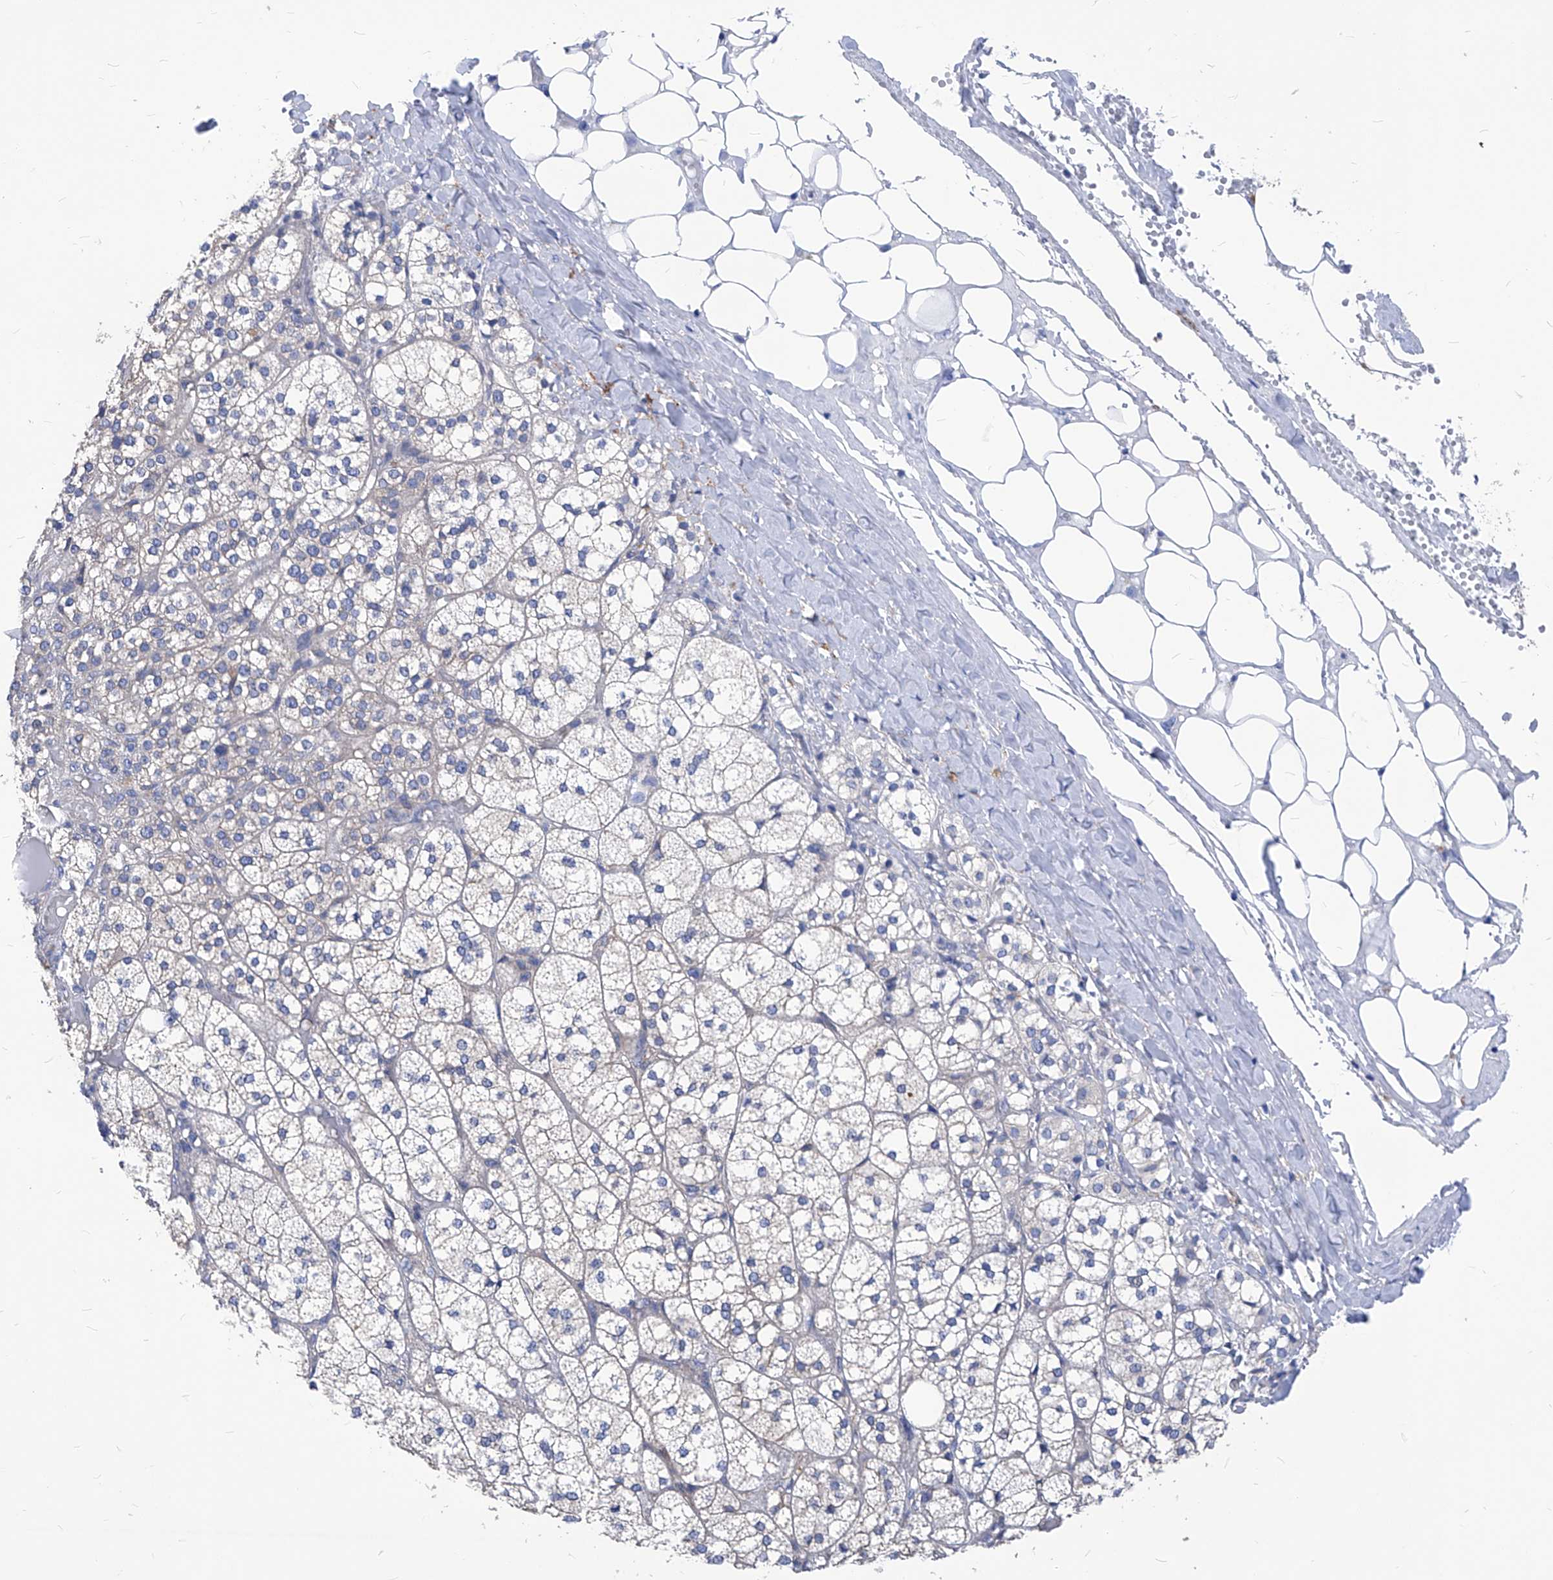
{"staining": {"intensity": "weak", "quantity": "<25%", "location": "cytoplasmic/membranous"}, "tissue": "adrenal gland", "cell_type": "Glandular cells", "image_type": "normal", "snomed": [{"axis": "morphology", "description": "Normal tissue, NOS"}, {"axis": "topography", "description": "Adrenal gland"}], "caption": "Immunohistochemistry (IHC) of unremarkable adrenal gland shows no expression in glandular cells.", "gene": "XPNPEP1", "patient": {"sex": "female", "age": 61}}